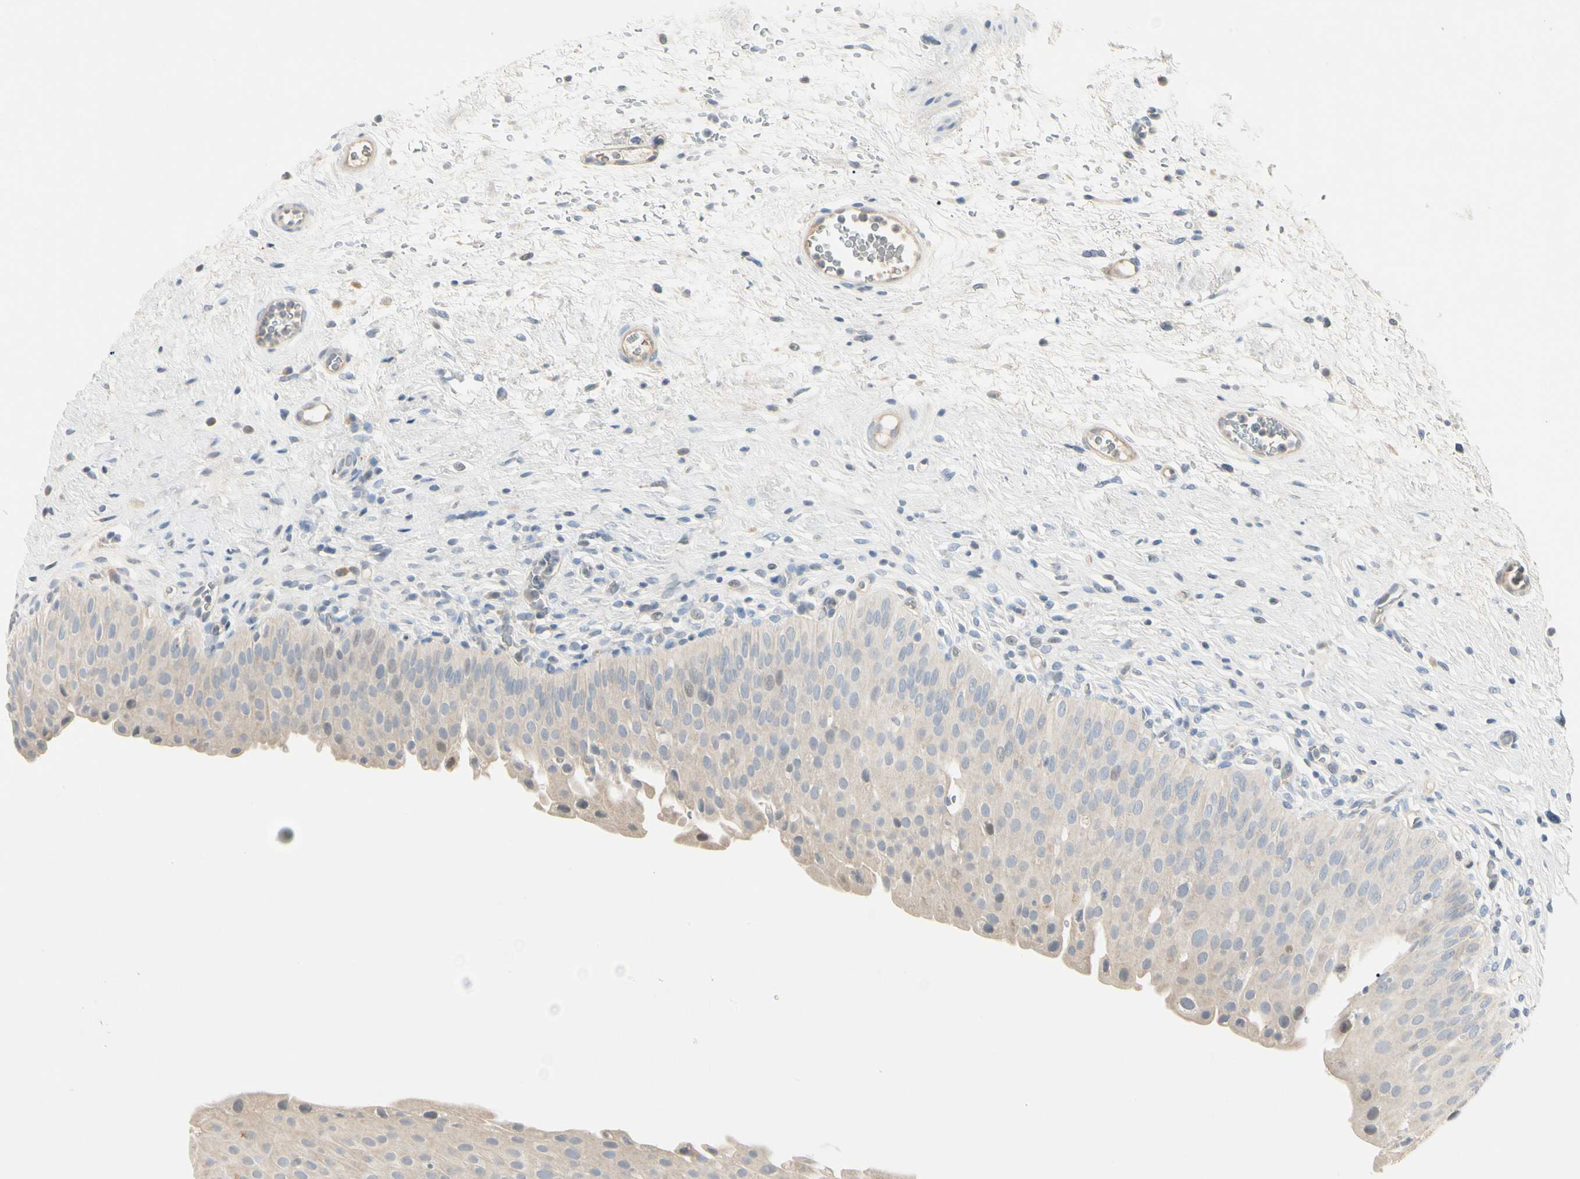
{"staining": {"intensity": "negative", "quantity": "none", "location": "none"}, "tissue": "urinary bladder", "cell_type": "Urothelial cells", "image_type": "normal", "snomed": [{"axis": "morphology", "description": "Normal tissue, NOS"}, {"axis": "morphology", "description": "Urothelial carcinoma, High grade"}, {"axis": "topography", "description": "Urinary bladder"}], "caption": "The photomicrograph displays no significant expression in urothelial cells of urinary bladder. (DAB IHC, high magnification).", "gene": "PRSS21", "patient": {"sex": "male", "age": 46}}